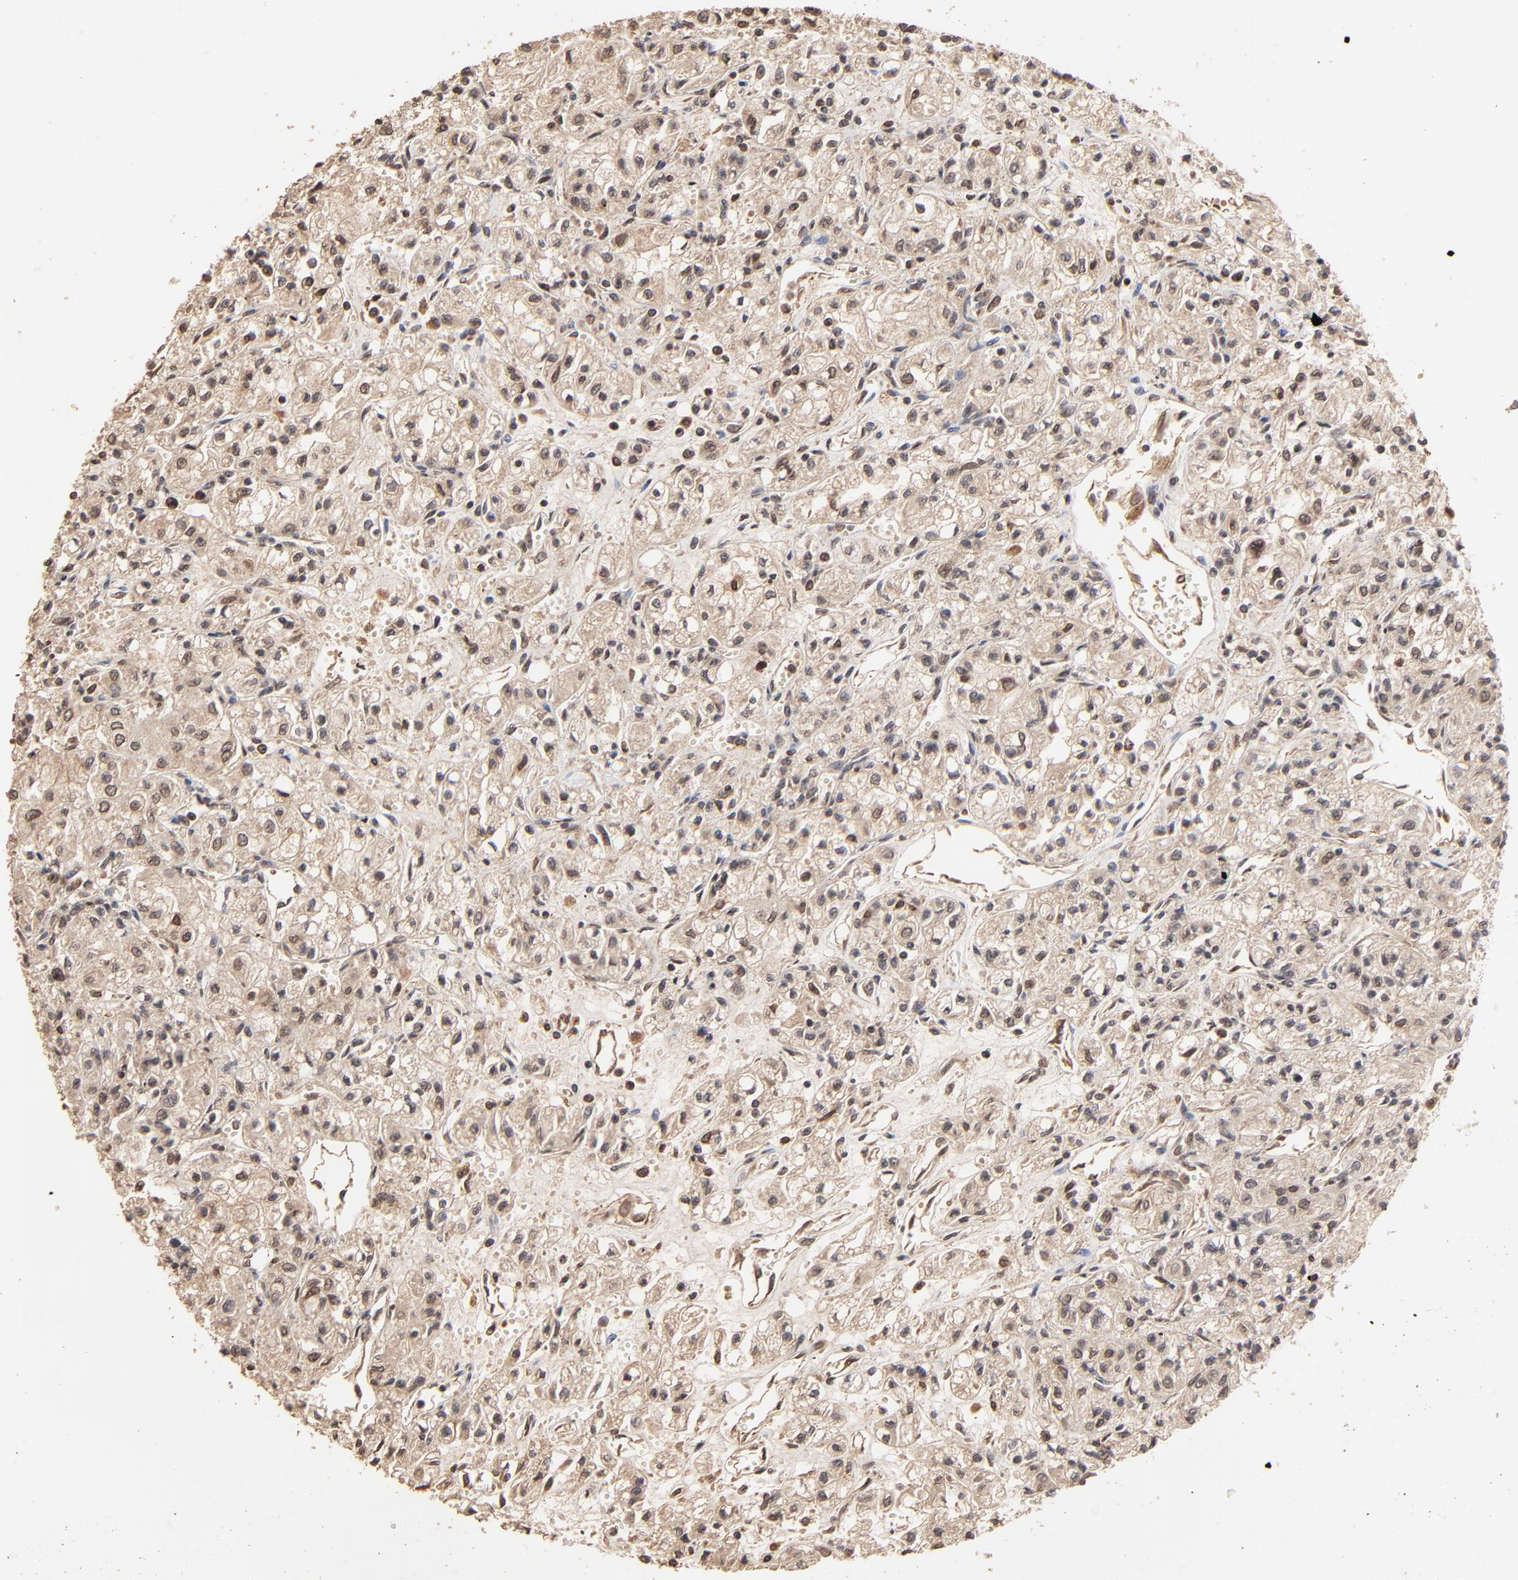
{"staining": {"intensity": "weak", "quantity": ">75%", "location": "cytoplasmic/membranous,nuclear"}, "tissue": "renal cancer", "cell_type": "Tumor cells", "image_type": "cancer", "snomed": [{"axis": "morphology", "description": "Adenocarcinoma, NOS"}, {"axis": "topography", "description": "Kidney"}], "caption": "This is a micrograph of immunohistochemistry (IHC) staining of renal cancer (adenocarcinoma), which shows weak staining in the cytoplasmic/membranous and nuclear of tumor cells.", "gene": "FAM227A", "patient": {"sex": "male", "age": 78}}